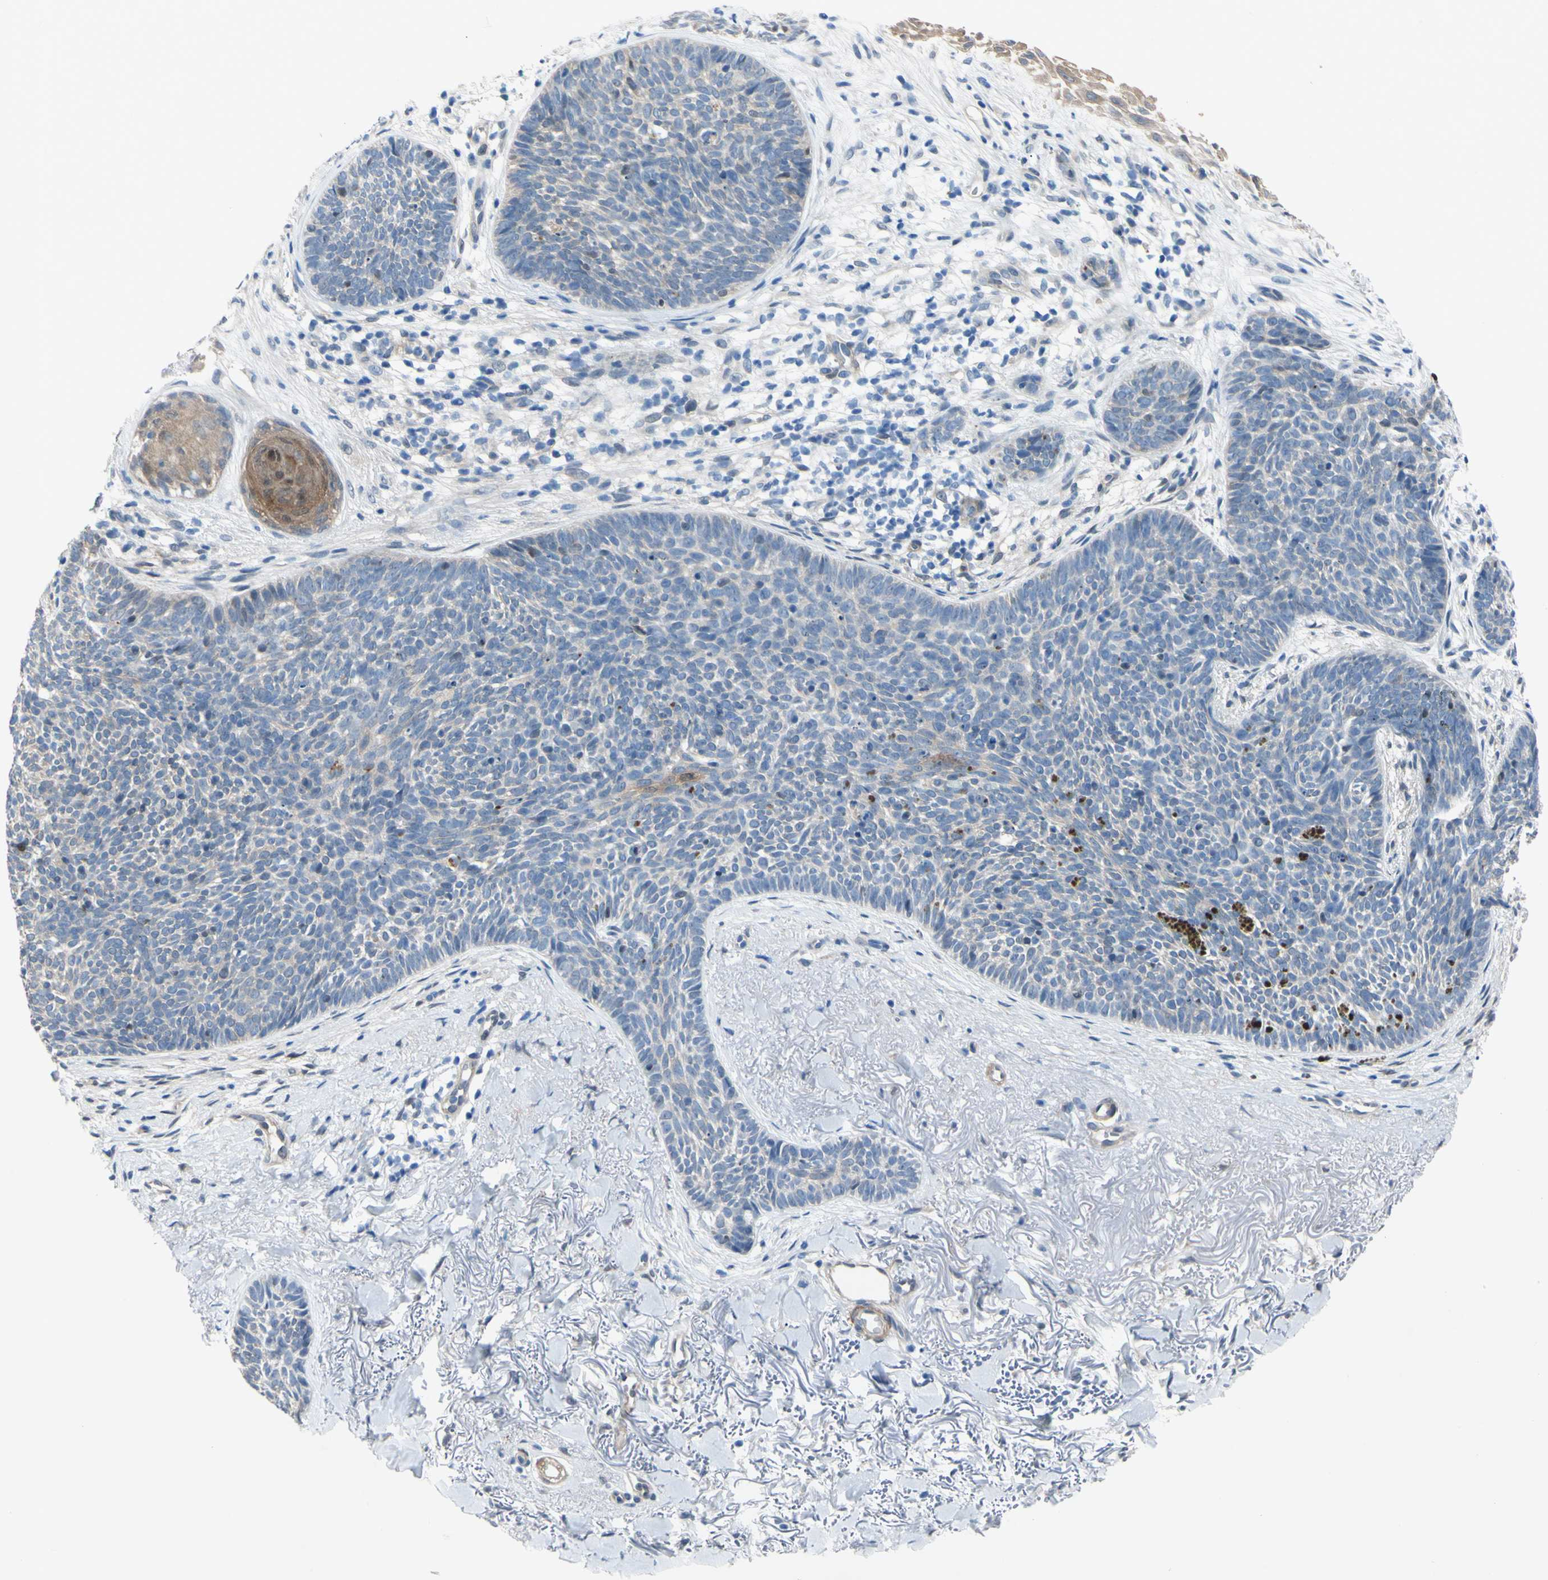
{"staining": {"intensity": "weak", "quantity": "<25%", "location": "cytoplasmic/membranous"}, "tissue": "skin cancer", "cell_type": "Tumor cells", "image_type": "cancer", "snomed": [{"axis": "morphology", "description": "Basal cell carcinoma"}, {"axis": "topography", "description": "Skin"}], "caption": "DAB immunohistochemical staining of human basal cell carcinoma (skin) demonstrates no significant staining in tumor cells.", "gene": "NOL3", "patient": {"sex": "female", "age": 70}}